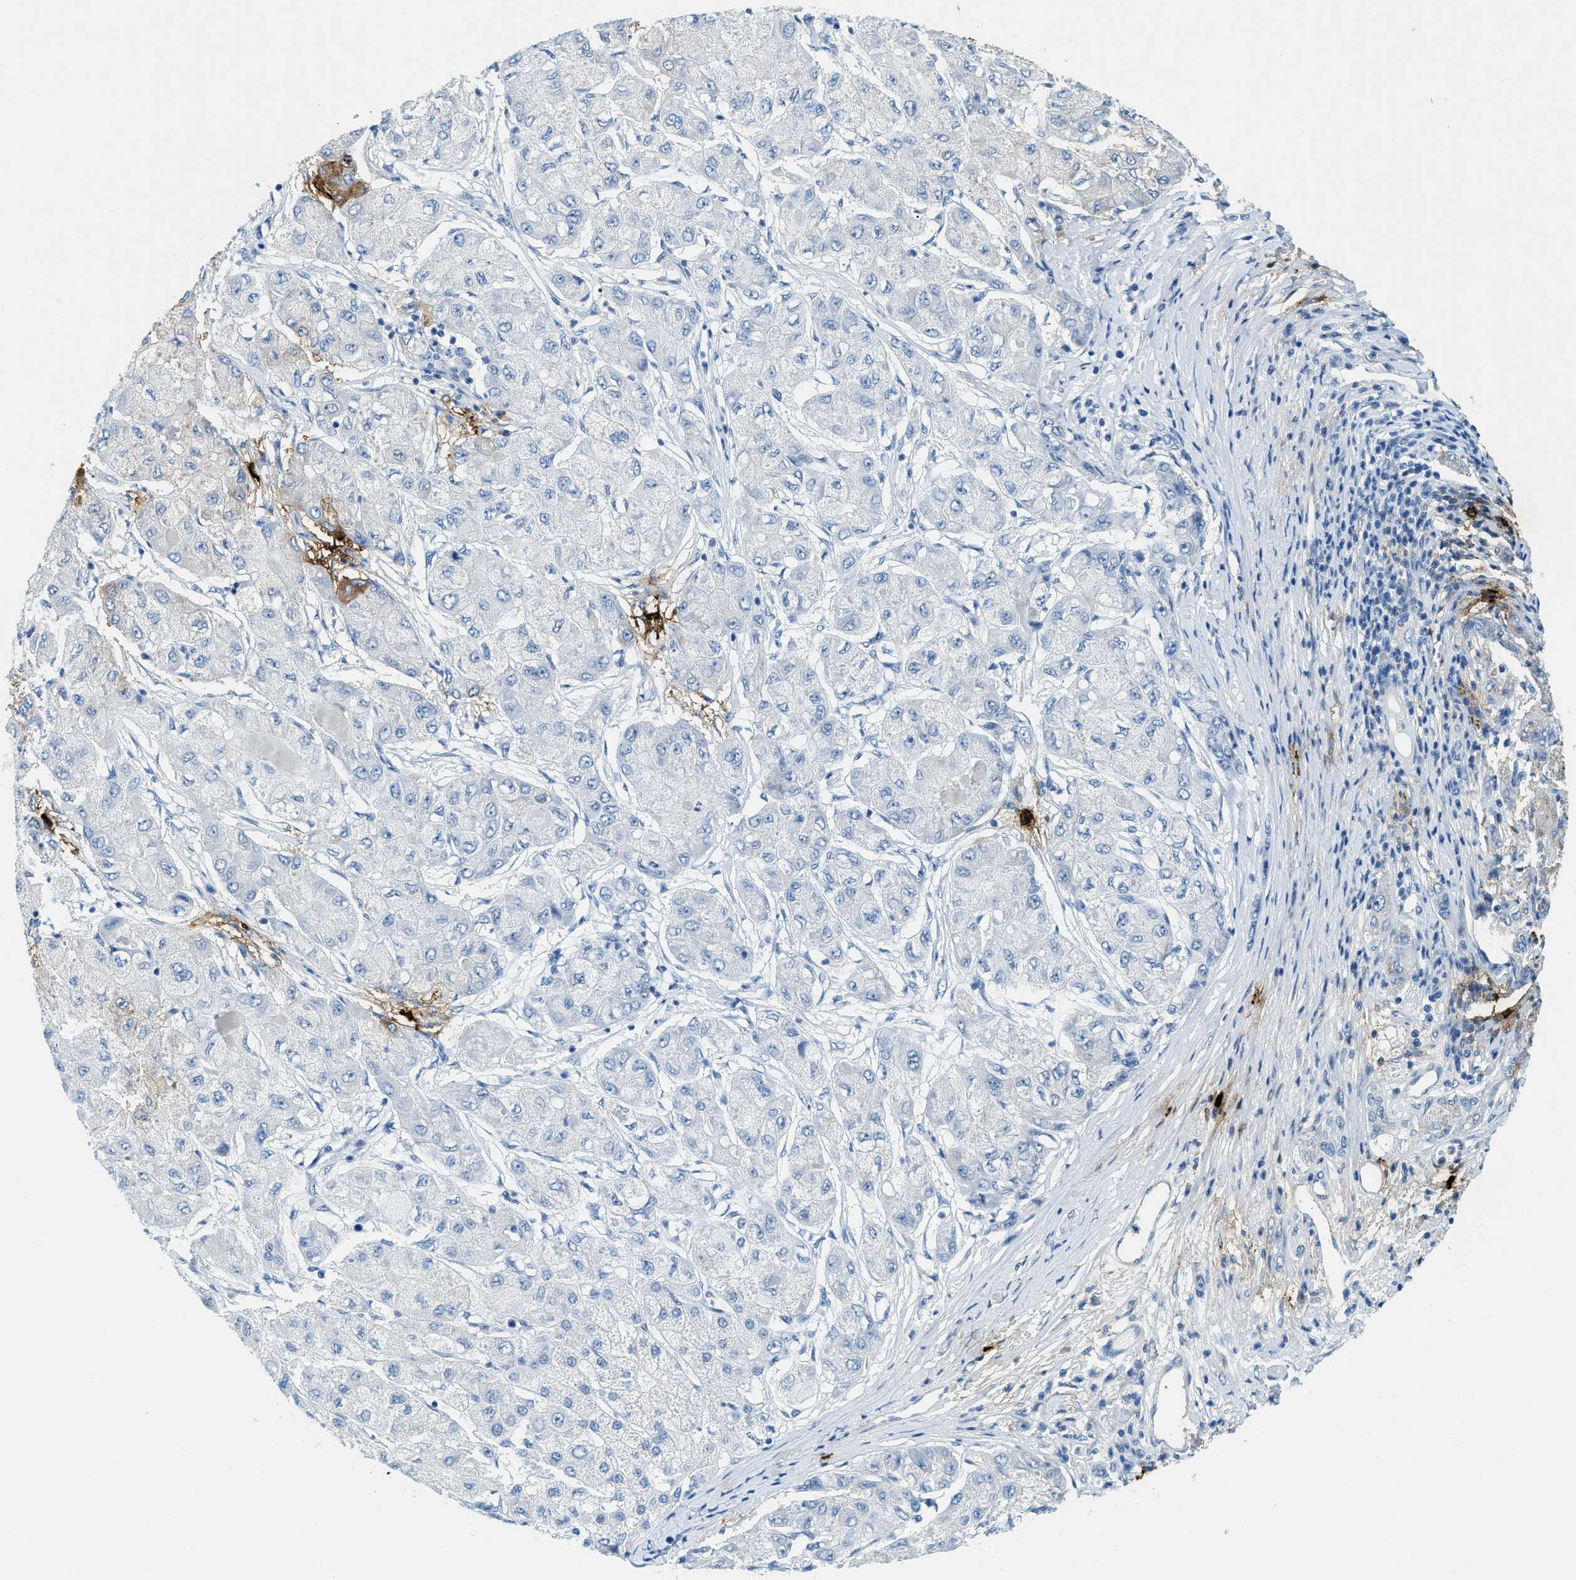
{"staining": {"intensity": "negative", "quantity": "none", "location": "none"}, "tissue": "liver cancer", "cell_type": "Tumor cells", "image_type": "cancer", "snomed": [{"axis": "morphology", "description": "Carcinoma, Hepatocellular, NOS"}, {"axis": "topography", "description": "Liver"}], "caption": "Liver cancer was stained to show a protein in brown. There is no significant staining in tumor cells. (Immunohistochemistry (ihc), brightfield microscopy, high magnification).", "gene": "TPSAB1", "patient": {"sex": "male", "age": 80}}